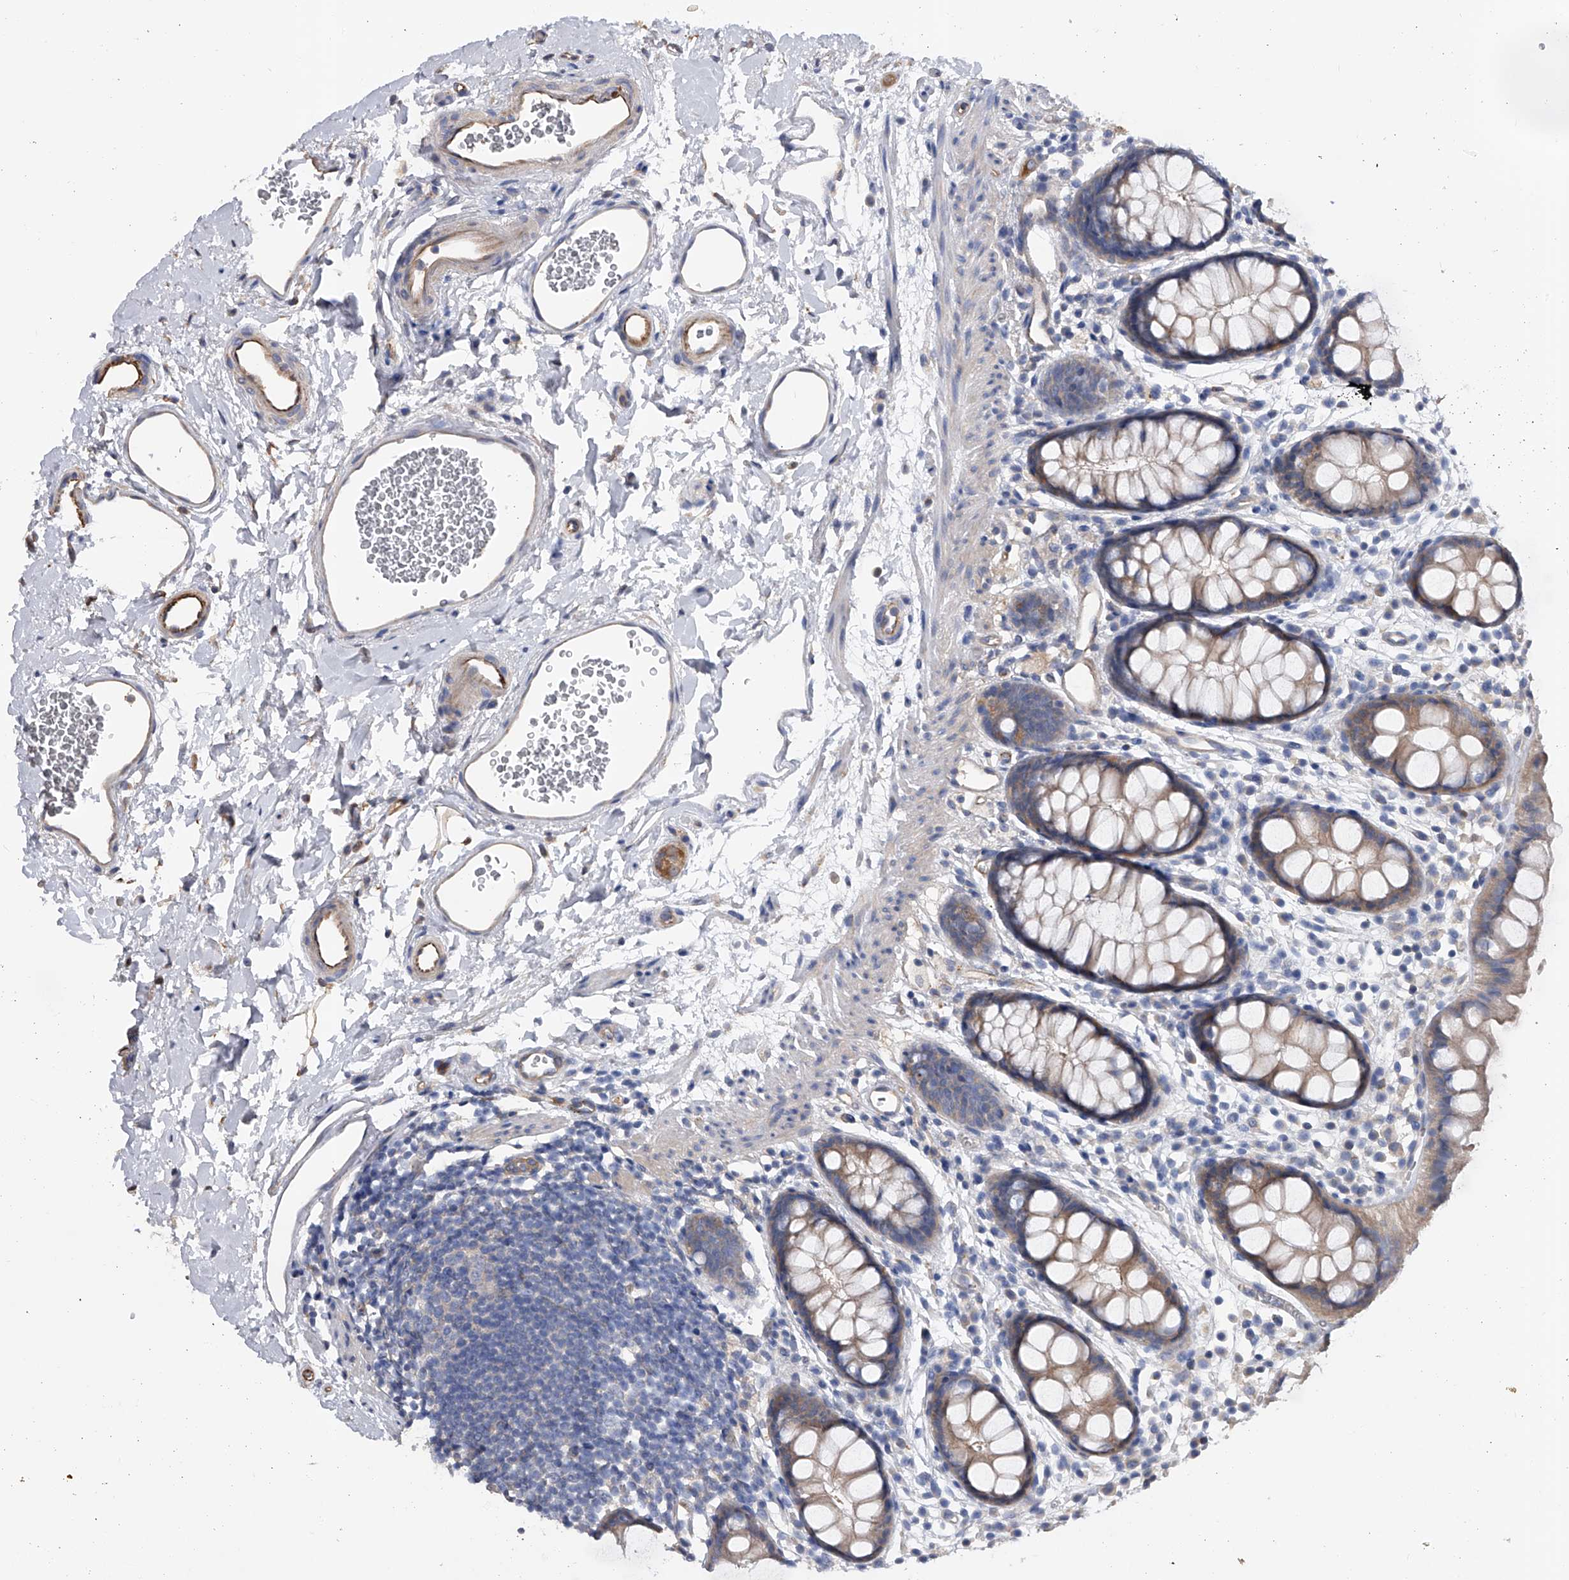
{"staining": {"intensity": "weak", "quantity": ">75%", "location": "cytoplasmic/membranous"}, "tissue": "rectum", "cell_type": "Glandular cells", "image_type": "normal", "snomed": [{"axis": "morphology", "description": "Normal tissue, NOS"}, {"axis": "topography", "description": "Rectum"}], "caption": "Normal rectum reveals weak cytoplasmic/membranous staining in approximately >75% of glandular cells, visualized by immunohistochemistry. (Stains: DAB (3,3'-diaminobenzidine) in brown, nuclei in blue, Microscopy: brightfield microscopy at high magnification).", "gene": "RWDD2A", "patient": {"sex": "female", "age": 65}}